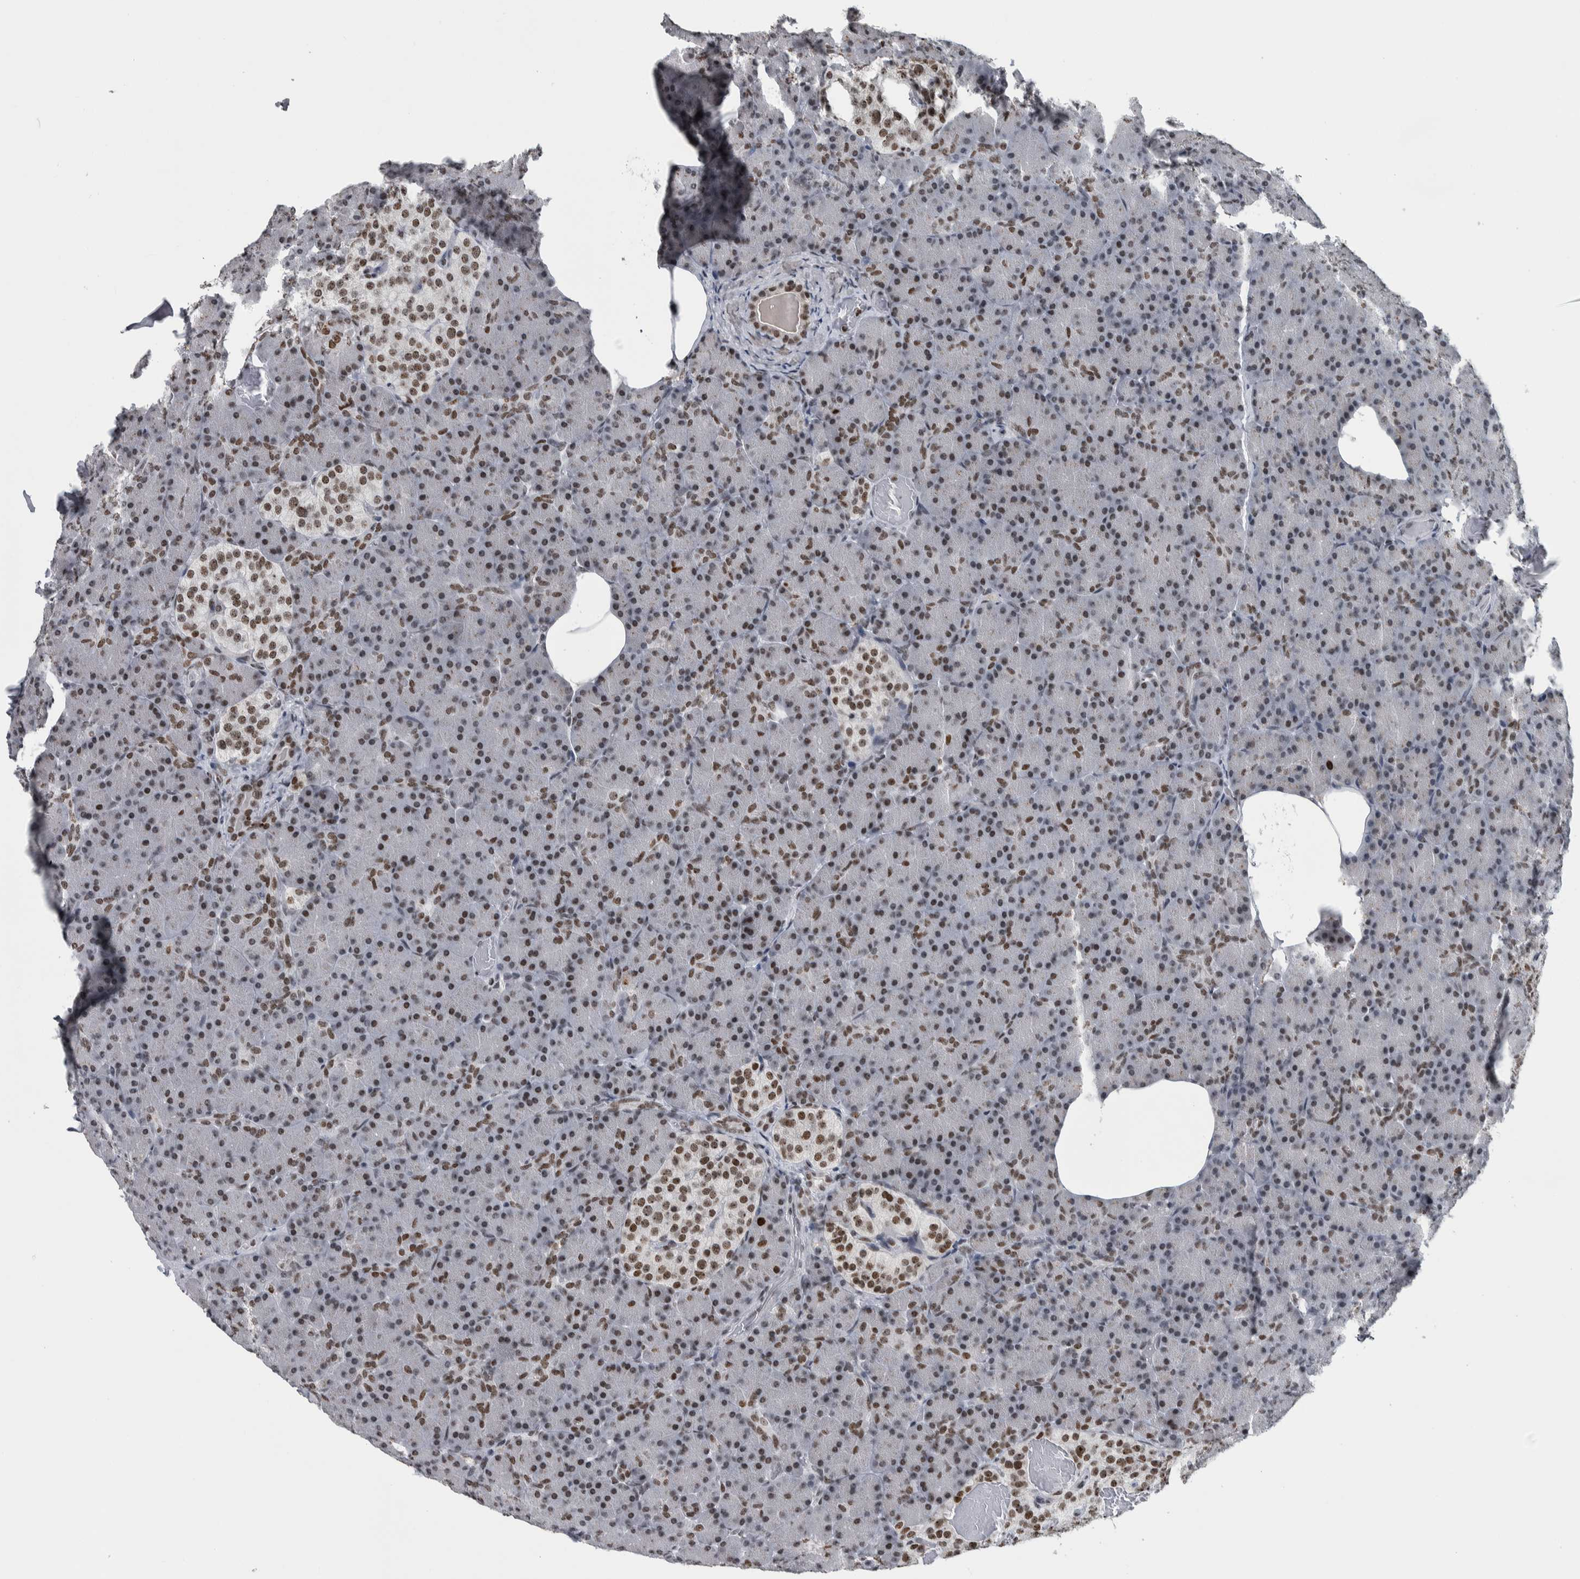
{"staining": {"intensity": "moderate", "quantity": "25%-75%", "location": "nuclear"}, "tissue": "pancreas", "cell_type": "Exocrine glandular cells", "image_type": "normal", "snomed": [{"axis": "morphology", "description": "Normal tissue, NOS"}, {"axis": "topography", "description": "Pancreas"}], "caption": "Protein expression analysis of benign human pancreas reveals moderate nuclear staining in approximately 25%-75% of exocrine glandular cells.", "gene": "TOP2B", "patient": {"sex": "female", "age": 43}}